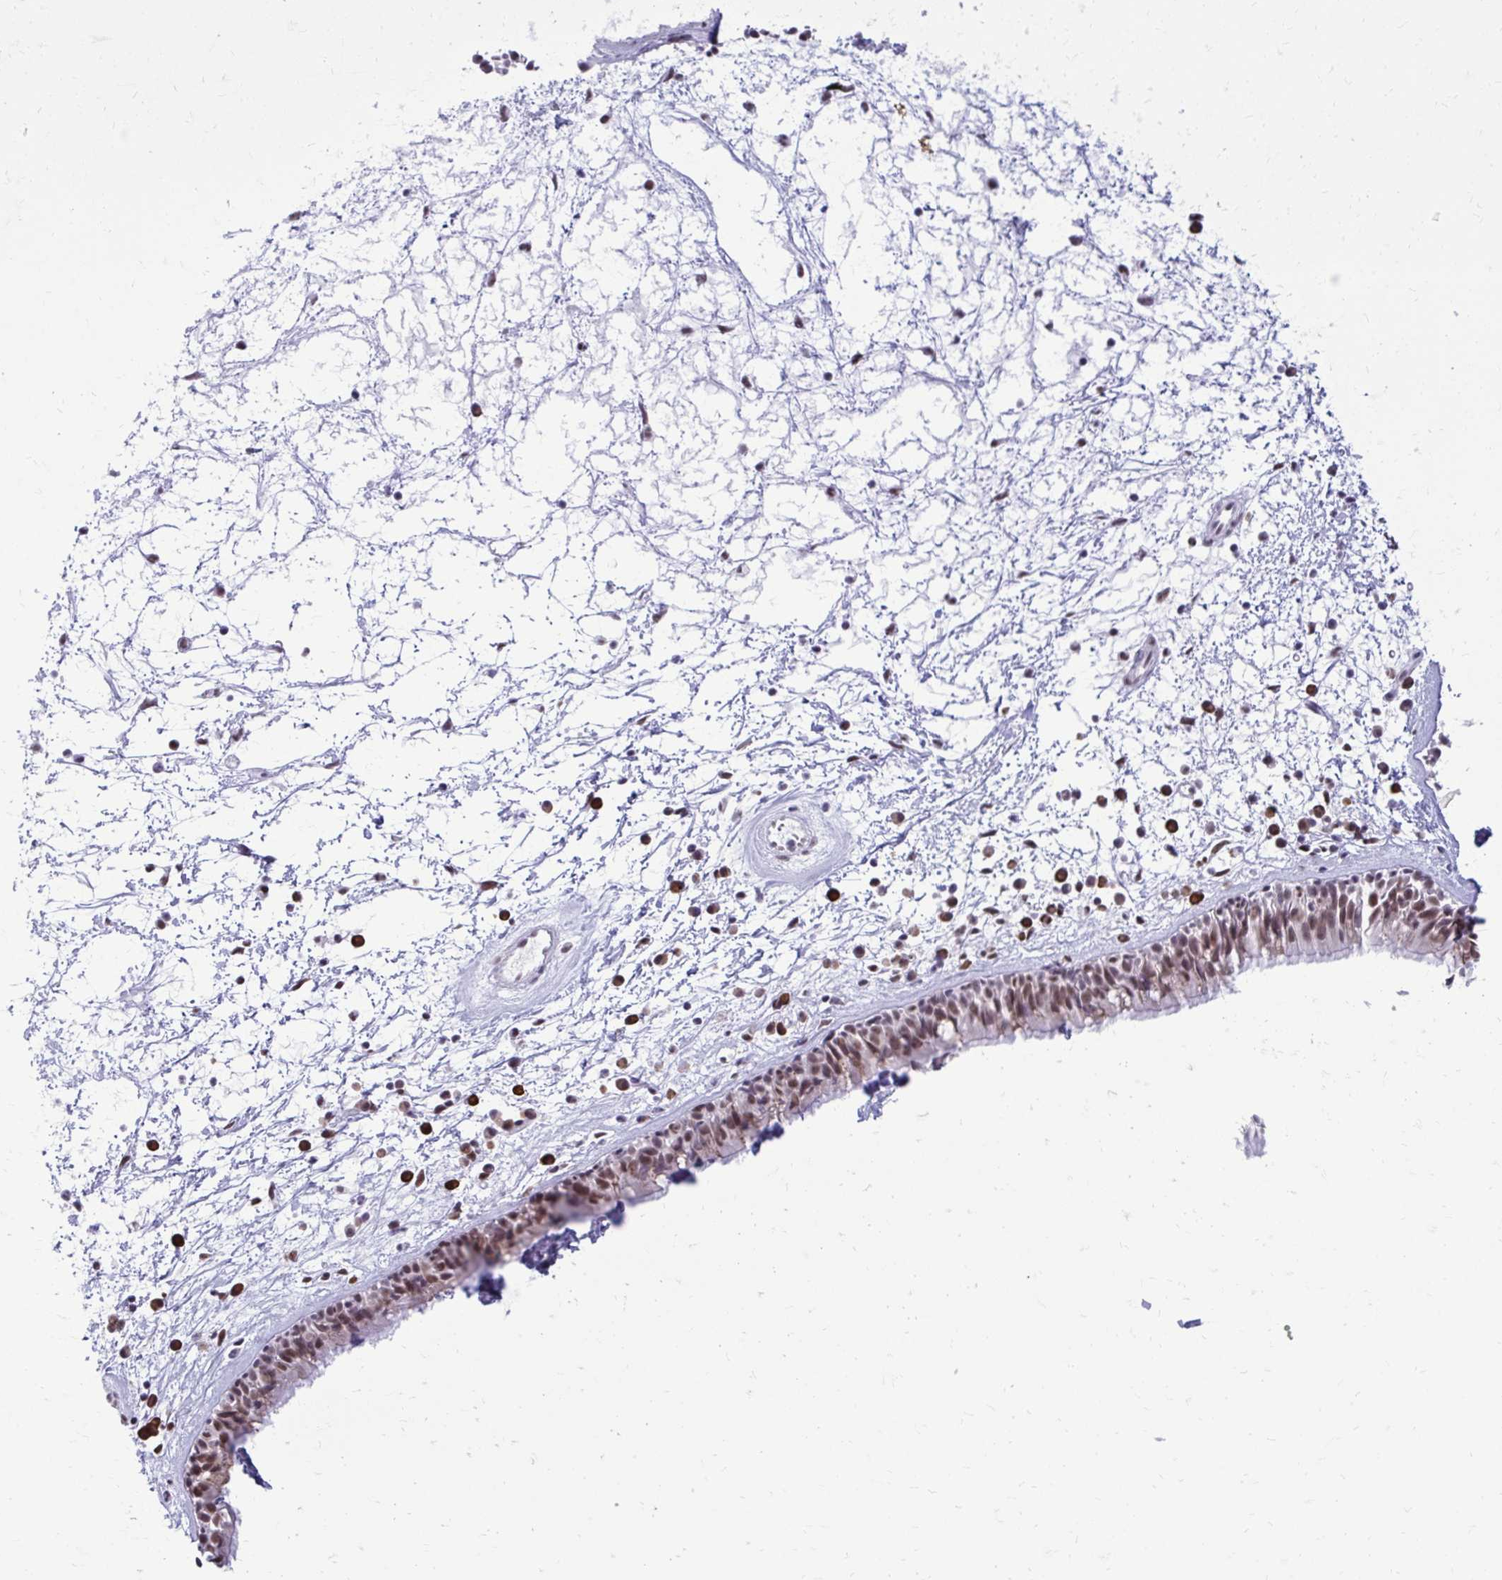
{"staining": {"intensity": "moderate", "quantity": "25%-75%", "location": "nuclear"}, "tissue": "nasopharynx", "cell_type": "Respiratory epithelial cells", "image_type": "normal", "snomed": [{"axis": "morphology", "description": "Normal tissue, NOS"}, {"axis": "topography", "description": "Nasopharynx"}], "caption": "Immunohistochemical staining of normal human nasopharynx displays moderate nuclear protein staining in approximately 25%-75% of respiratory epithelial cells. Nuclei are stained in blue.", "gene": "PROSER1", "patient": {"sex": "male", "age": 24}}